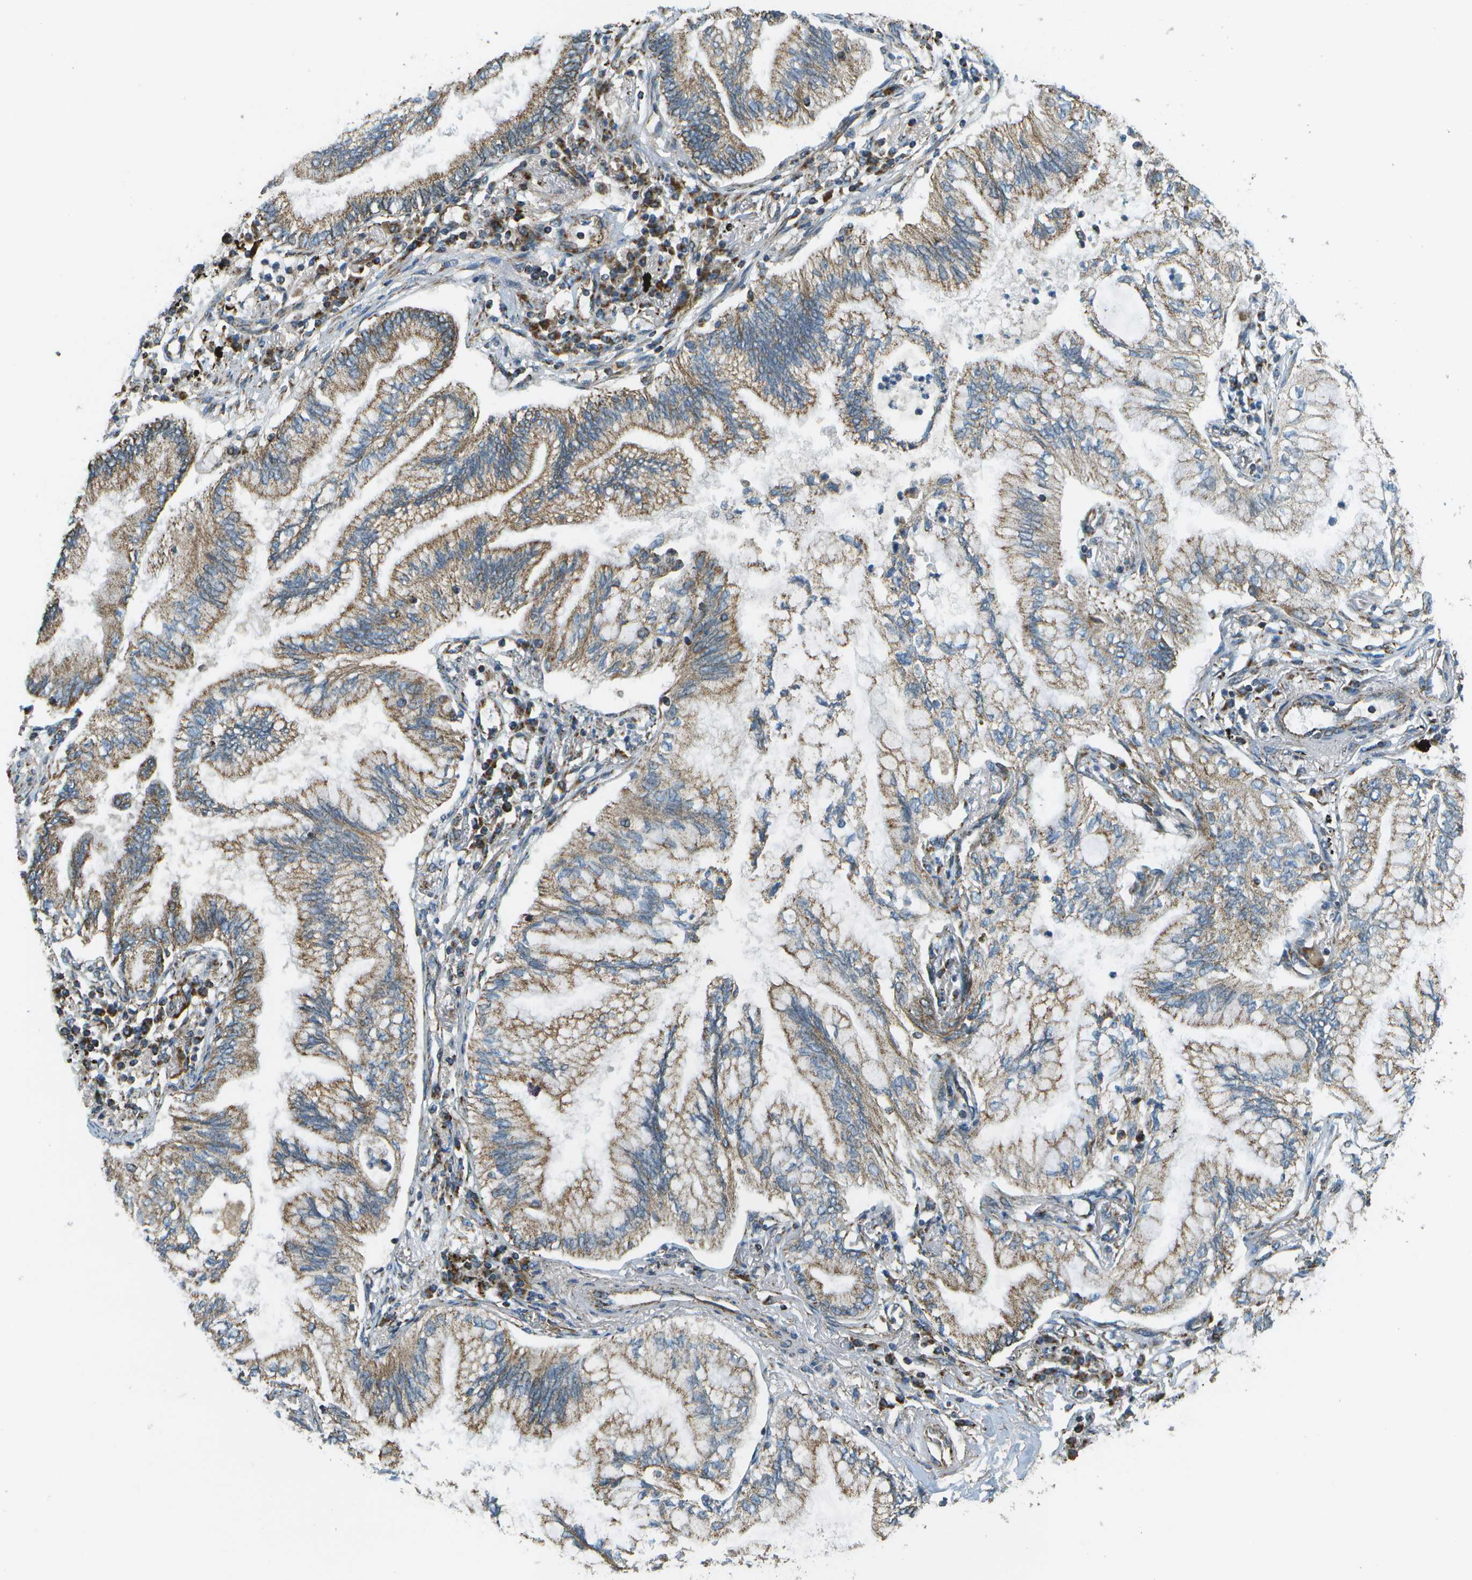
{"staining": {"intensity": "weak", "quantity": ">75%", "location": "cytoplasmic/membranous"}, "tissue": "lung cancer", "cell_type": "Tumor cells", "image_type": "cancer", "snomed": [{"axis": "morphology", "description": "Normal tissue, NOS"}, {"axis": "morphology", "description": "Adenocarcinoma, NOS"}, {"axis": "topography", "description": "Bronchus"}, {"axis": "topography", "description": "Lung"}], "caption": "This image exhibits immunohistochemistry staining of human lung cancer, with low weak cytoplasmic/membranous expression in approximately >75% of tumor cells.", "gene": "NRK", "patient": {"sex": "female", "age": 70}}